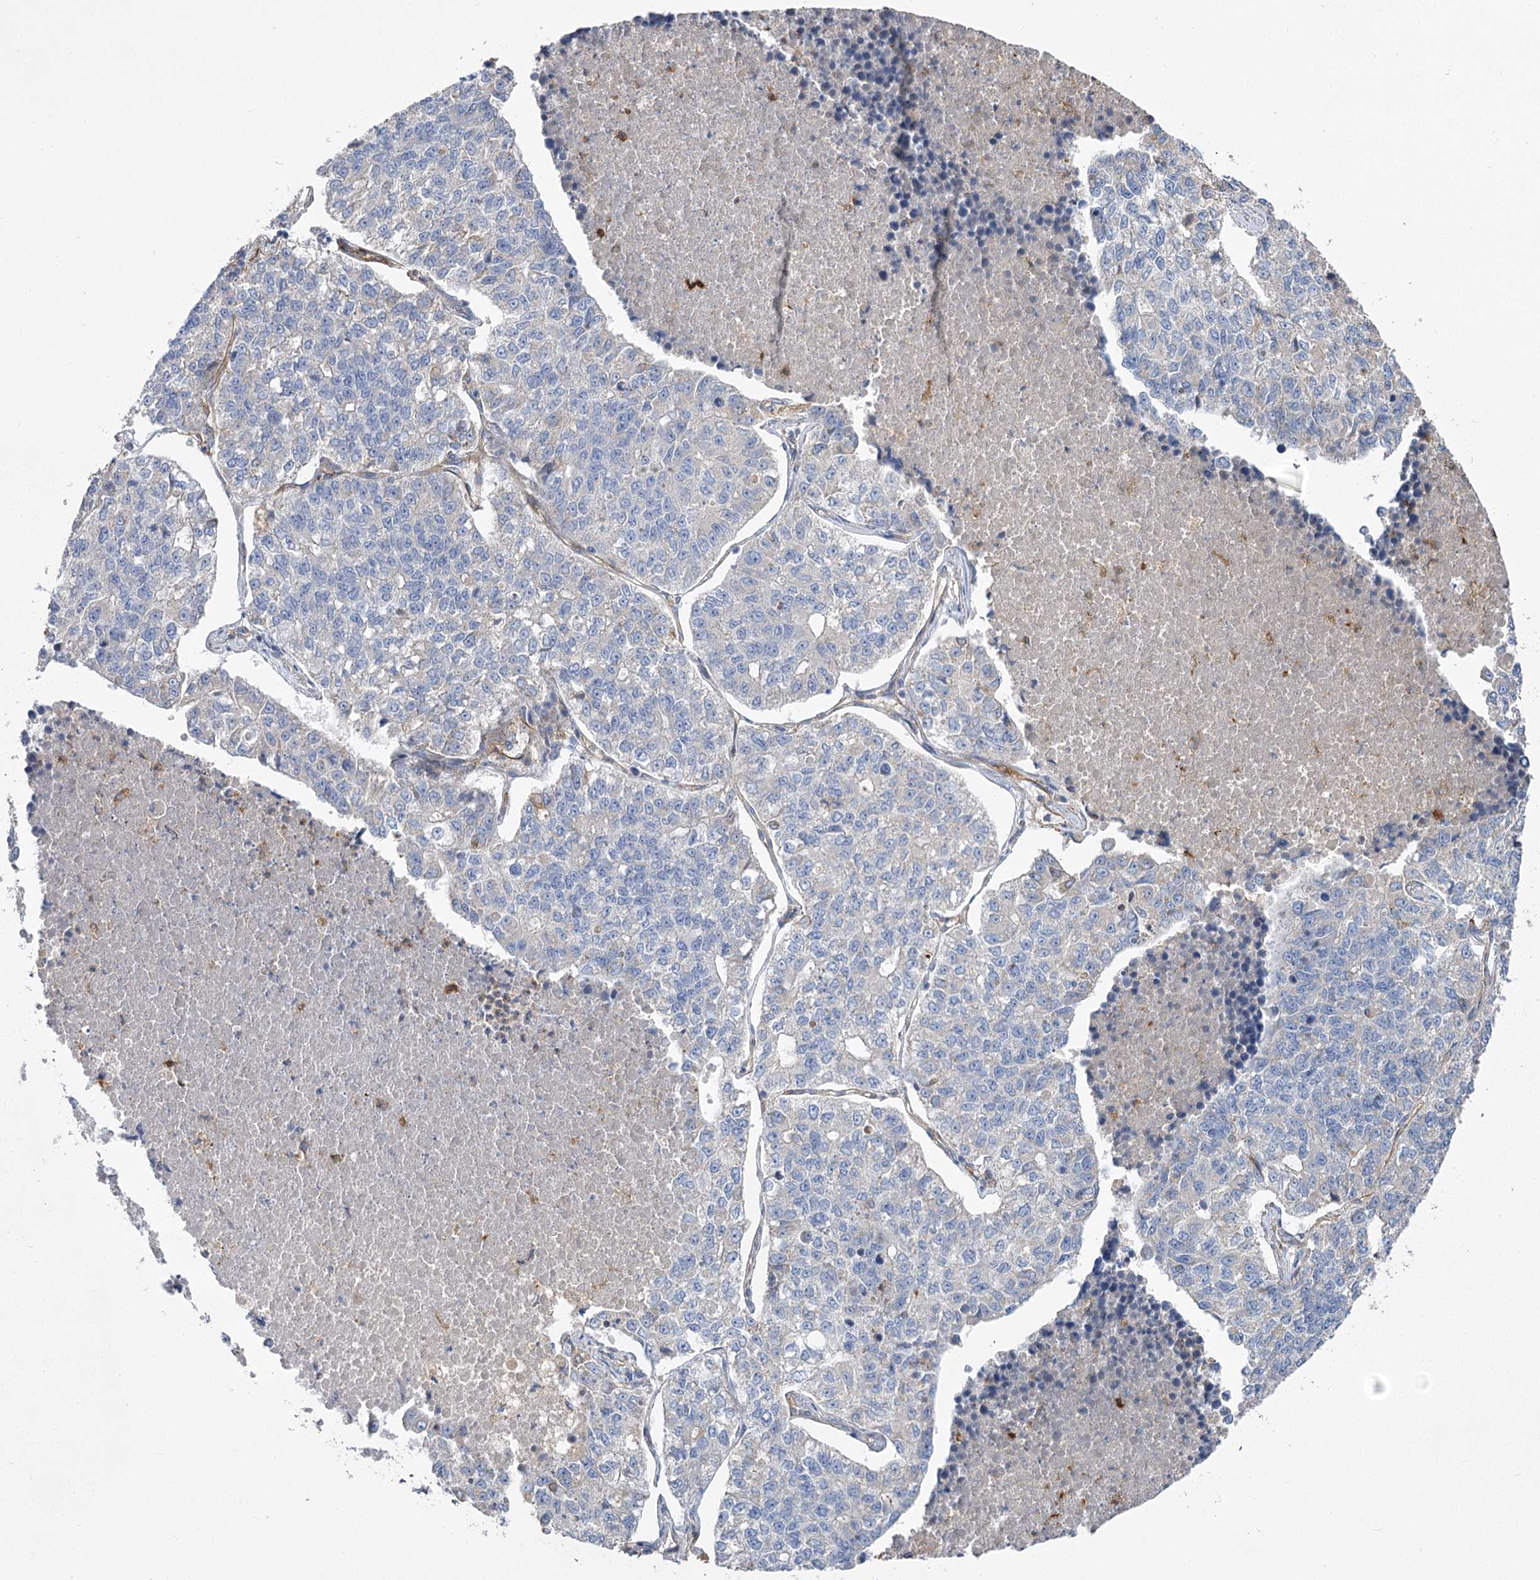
{"staining": {"intensity": "negative", "quantity": "none", "location": "none"}, "tissue": "lung cancer", "cell_type": "Tumor cells", "image_type": "cancer", "snomed": [{"axis": "morphology", "description": "Adenocarcinoma, NOS"}, {"axis": "topography", "description": "Lung"}], "caption": "The immunohistochemistry (IHC) photomicrograph has no significant positivity in tumor cells of lung adenocarcinoma tissue.", "gene": "RMDN2", "patient": {"sex": "male", "age": 49}}